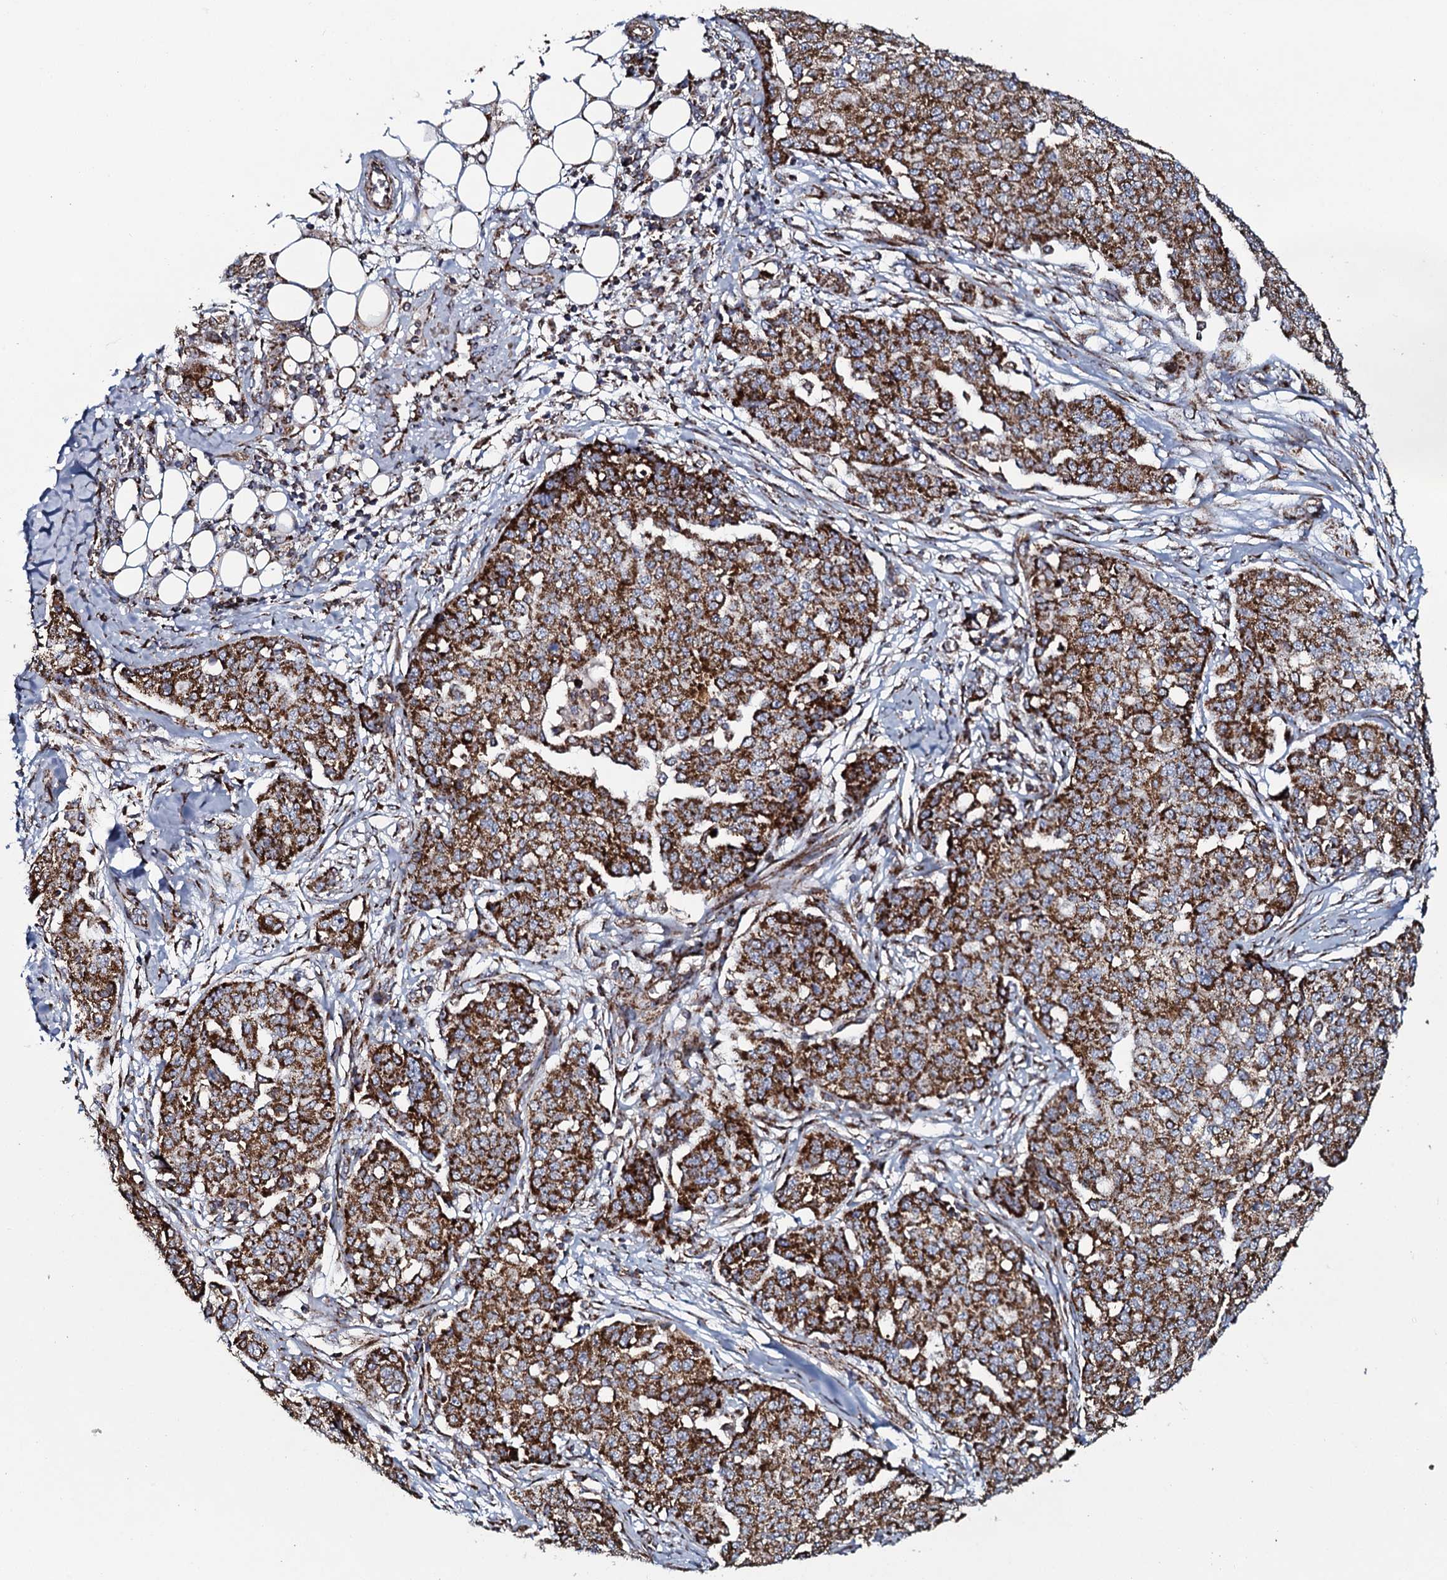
{"staining": {"intensity": "strong", "quantity": ">75%", "location": "cytoplasmic/membranous"}, "tissue": "ovarian cancer", "cell_type": "Tumor cells", "image_type": "cancer", "snomed": [{"axis": "morphology", "description": "Cystadenocarcinoma, serous, NOS"}, {"axis": "topography", "description": "Soft tissue"}, {"axis": "topography", "description": "Ovary"}], "caption": "There is high levels of strong cytoplasmic/membranous positivity in tumor cells of ovarian cancer, as demonstrated by immunohistochemical staining (brown color).", "gene": "EVC2", "patient": {"sex": "female", "age": 57}}